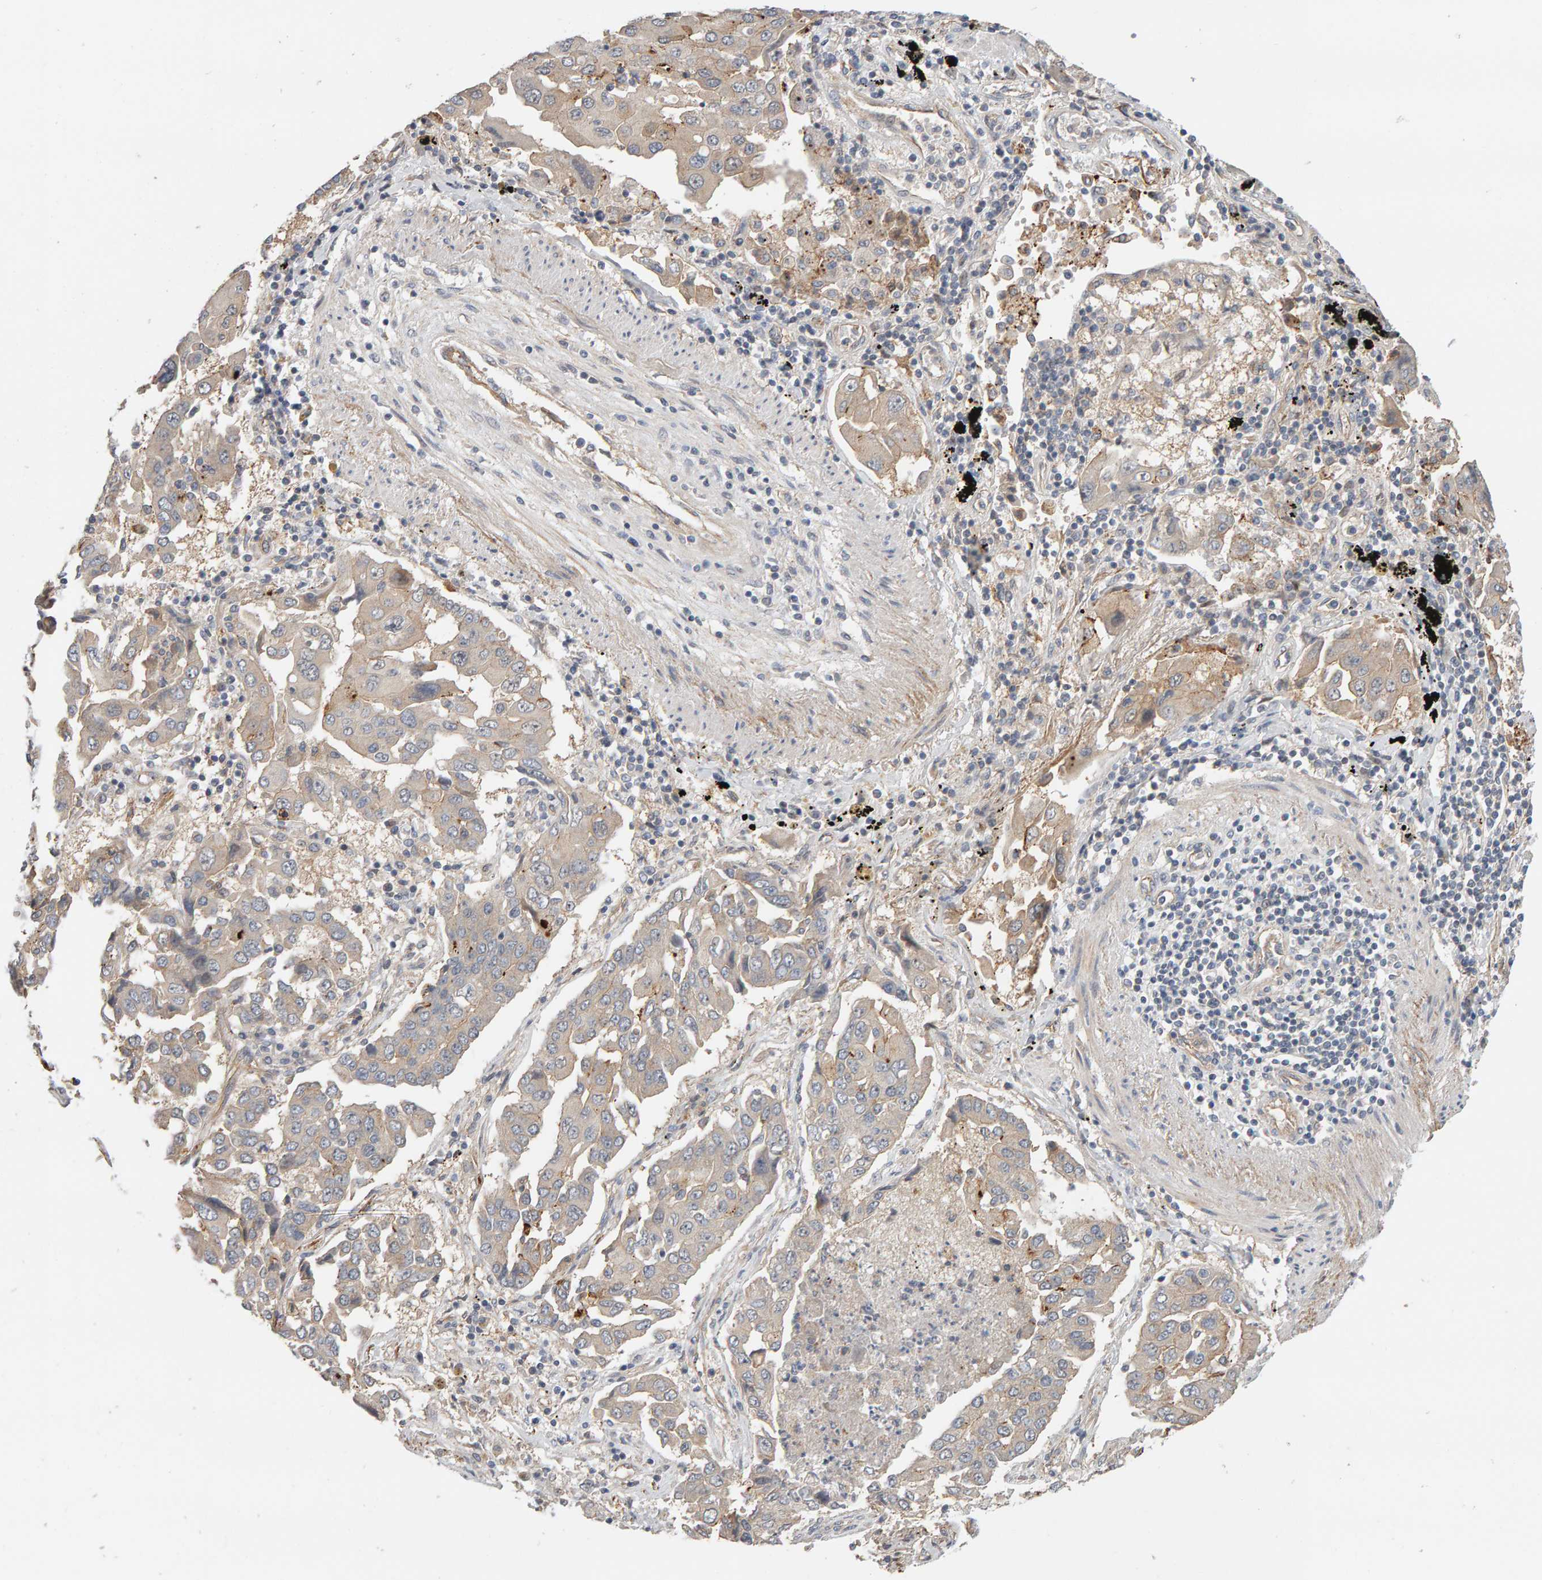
{"staining": {"intensity": "weak", "quantity": ">75%", "location": "cytoplasmic/membranous"}, "tissue": "lung cancer", "cell_type": "Tumor cells", "image_type": "cancer", "snomed": [{"axis": "morphology", "description": "Adenocarcinoma, NOS"}, {"axis": "topography", "description": "Lung"}], "caption": "IHC staining of lung adenocarcinoma, which reveals low levels of weak cytoplasmic/membranous positivity in approximately >75% of tumor cells indicating weak cytoplasmic/membranous protein staining. The staining was performed using DAB (brown) for protein detection and nuclei were counterstained in hematoxylin (blue).", "gene": "PPP1R16A", "patient": {"sex": "female", "age": 65}}